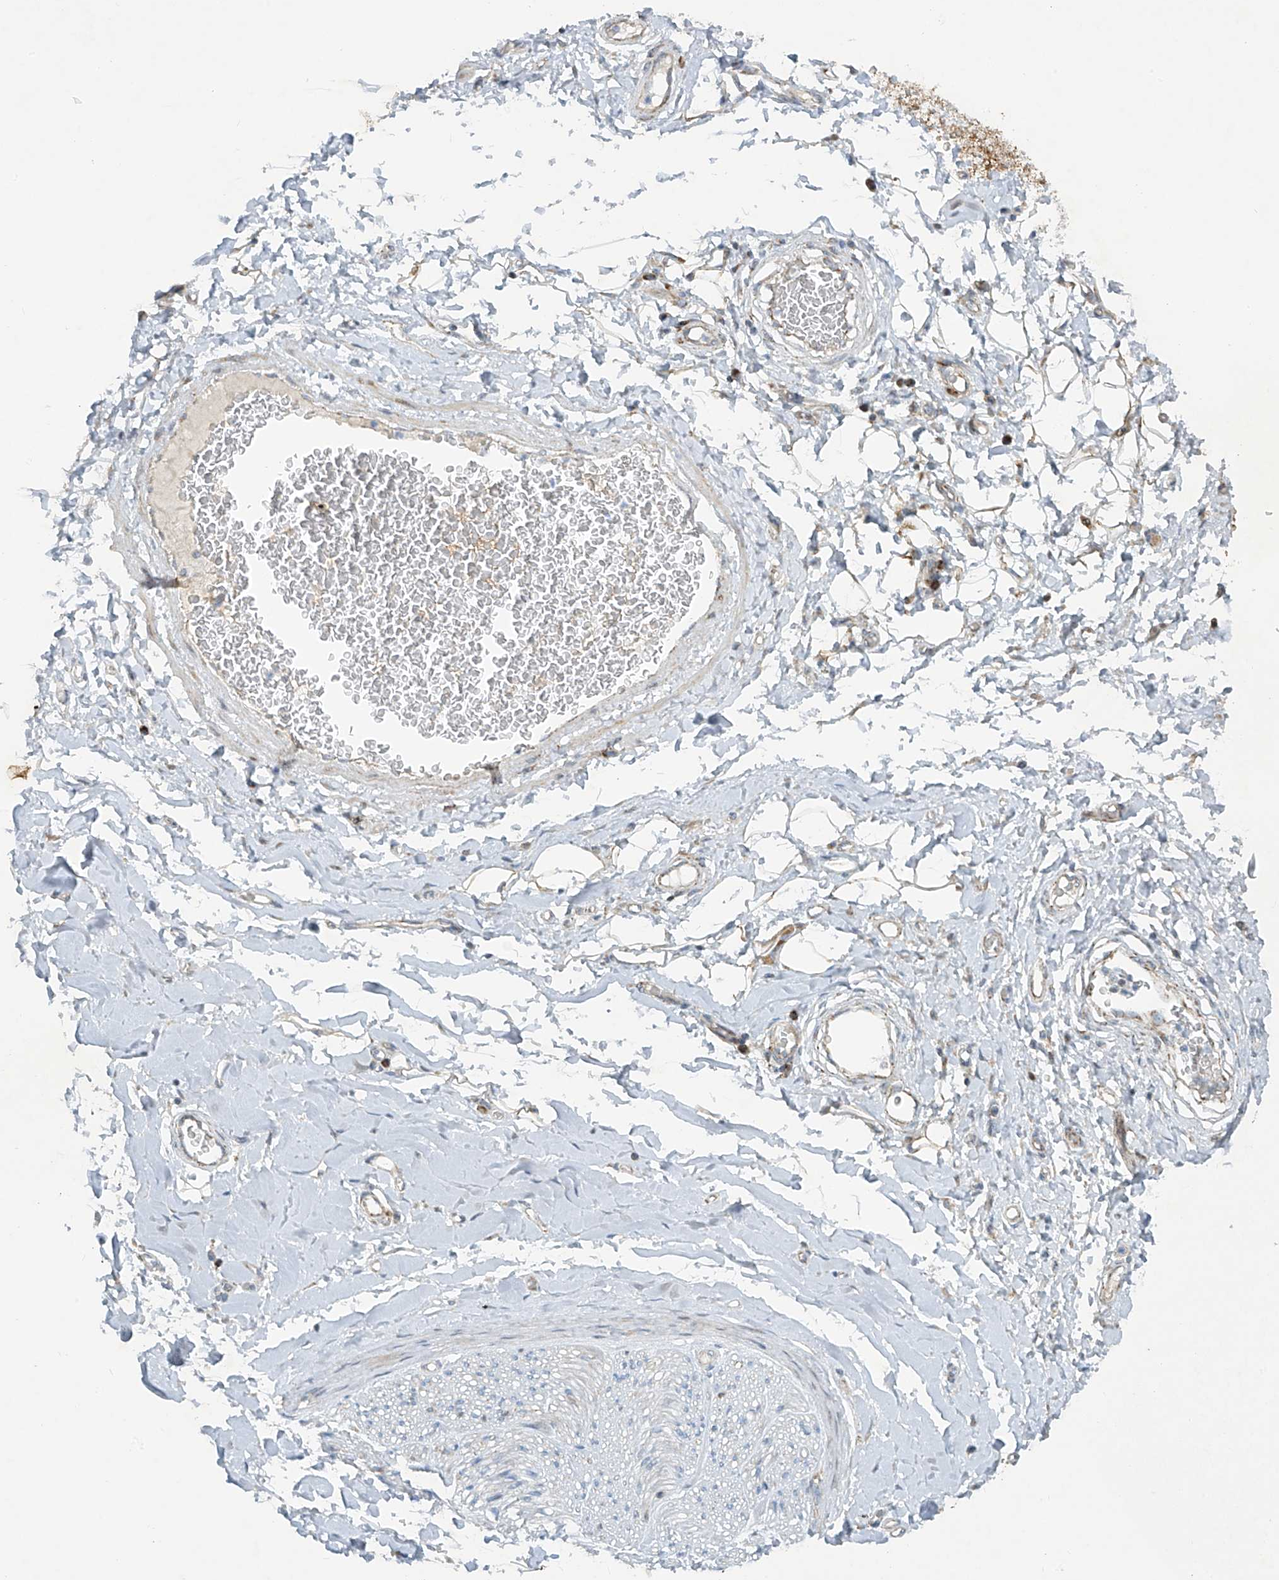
{"staining": {"intensity": "moderate", "quantity": "25%-75%", "location": "cytoplasmic/membranous"}, "tissue": "adipose tissue", "cell_type": "Adipocytes", "image_type": "normal", "snomed": [{"axis": "morphology", "description": "Normal tissue, NOS"}, {"axis": "morphology", "description": "Adenocarcinoma, NOS"}, {"axis": "topography", "description": "Stomach, upper"}, {"axis": "topography", "description": "Peripheral nerve tissue"}], "caption": "Immunohistochemistry of normal human adipose tissue reveals medium levels of moderate cytoplasmic/membranous staining in approximately 25%-75% of adipocytes. (DAB IHC with brightfield microscopy, high magnification).", "gene": "SMDT1", "patient": {"sex": "male", "age": 62}}